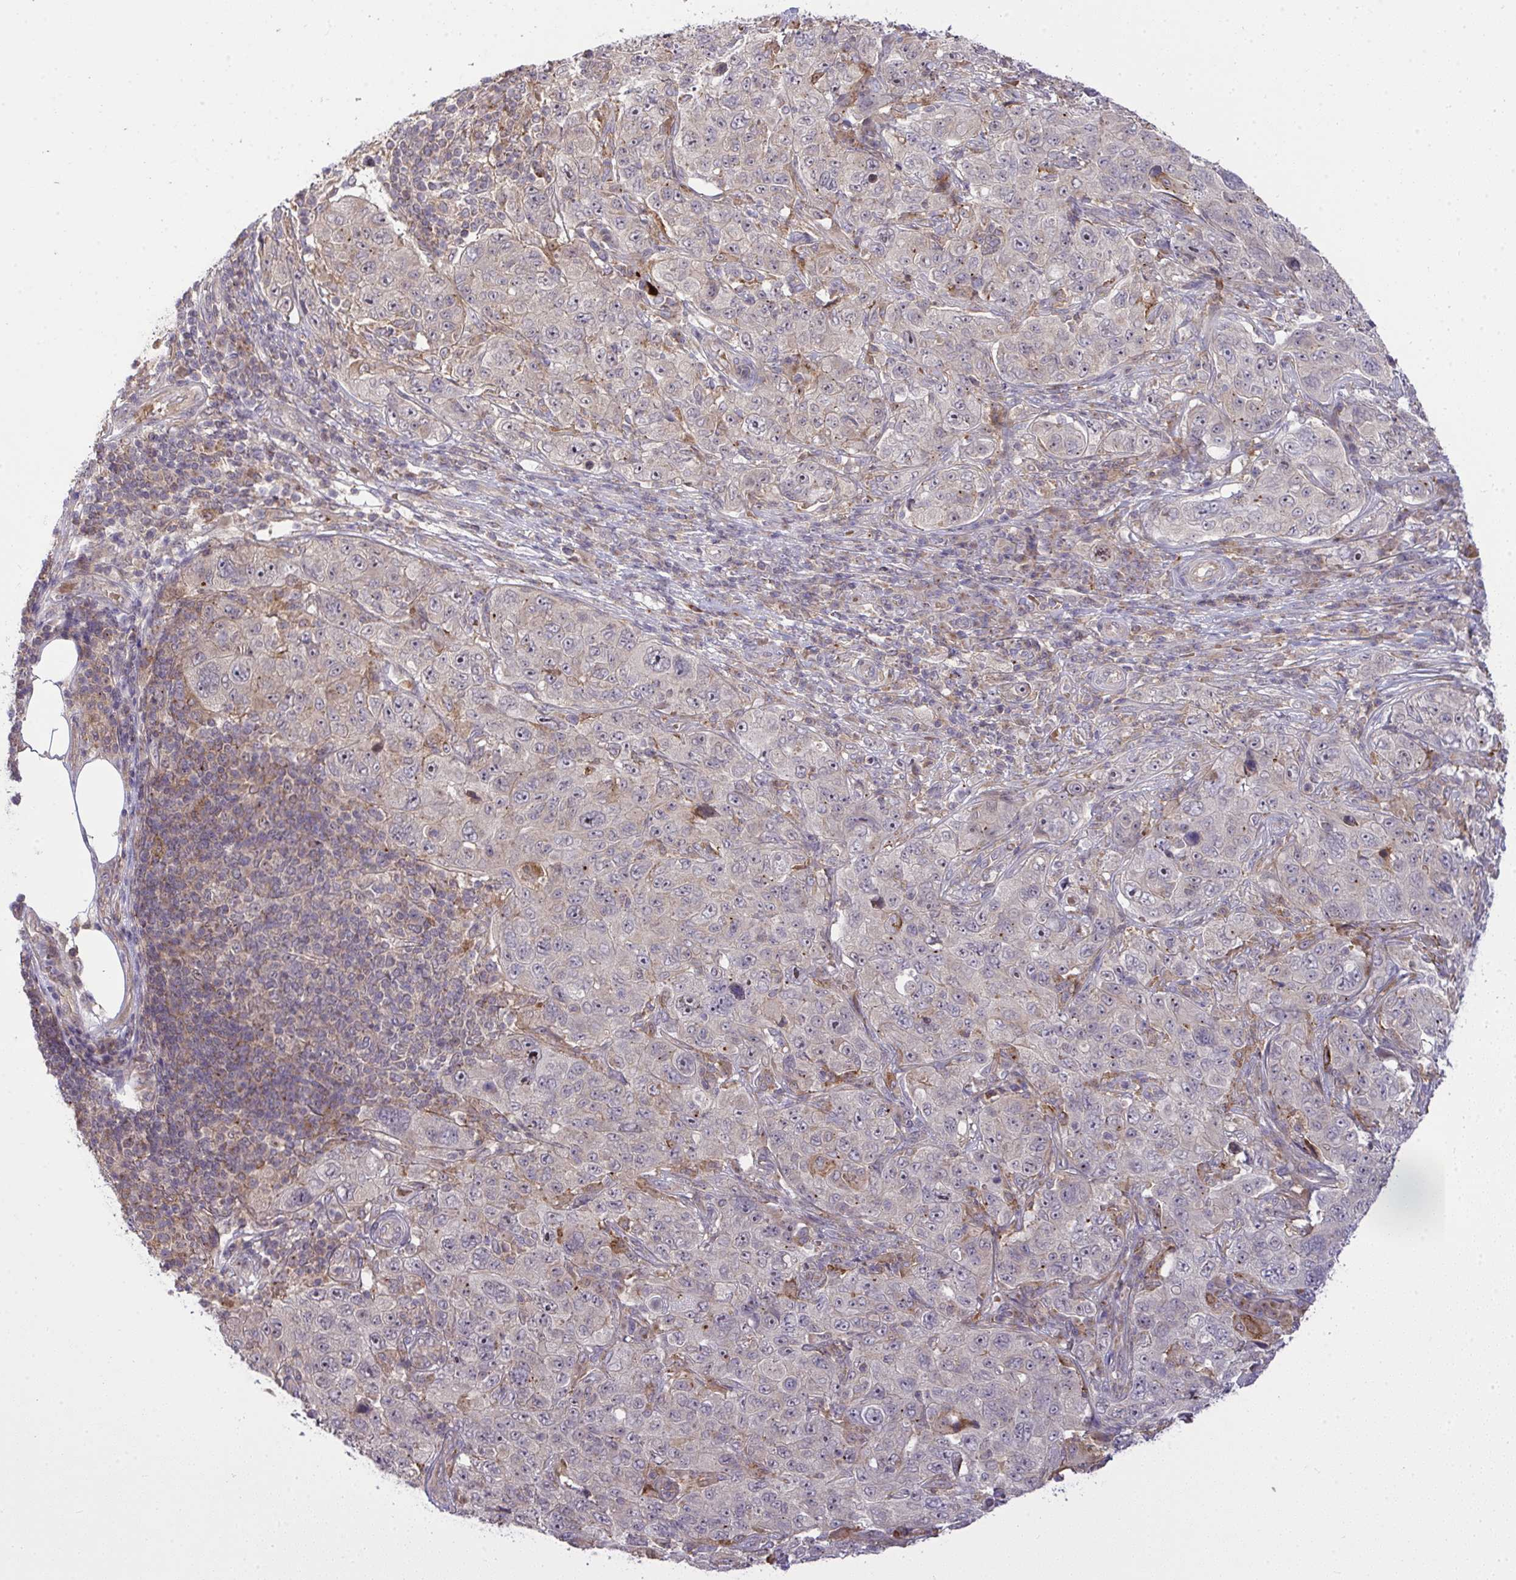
{"staining": {"intensity": "negative", "quantity": "none", "location": "none"}, "tissue": "pancreatic cancer", "cell_type": "Tumor cells", "image_type": "cancer", "snomed": [{"axis": "morphology", "description": "Adenocarcinoma, NOS"}, {"axis": "topography", "description": "Pancreas"}], "caption": "This histopathology image is of pancreatic cancer stained with immunohistochemistry to label a protein in brown with the nuclei are counter-stained blue. There is no positivity in tumor cells.", "gene": "SLC9A6", "patient": {"sex": "male", "age": 68}}